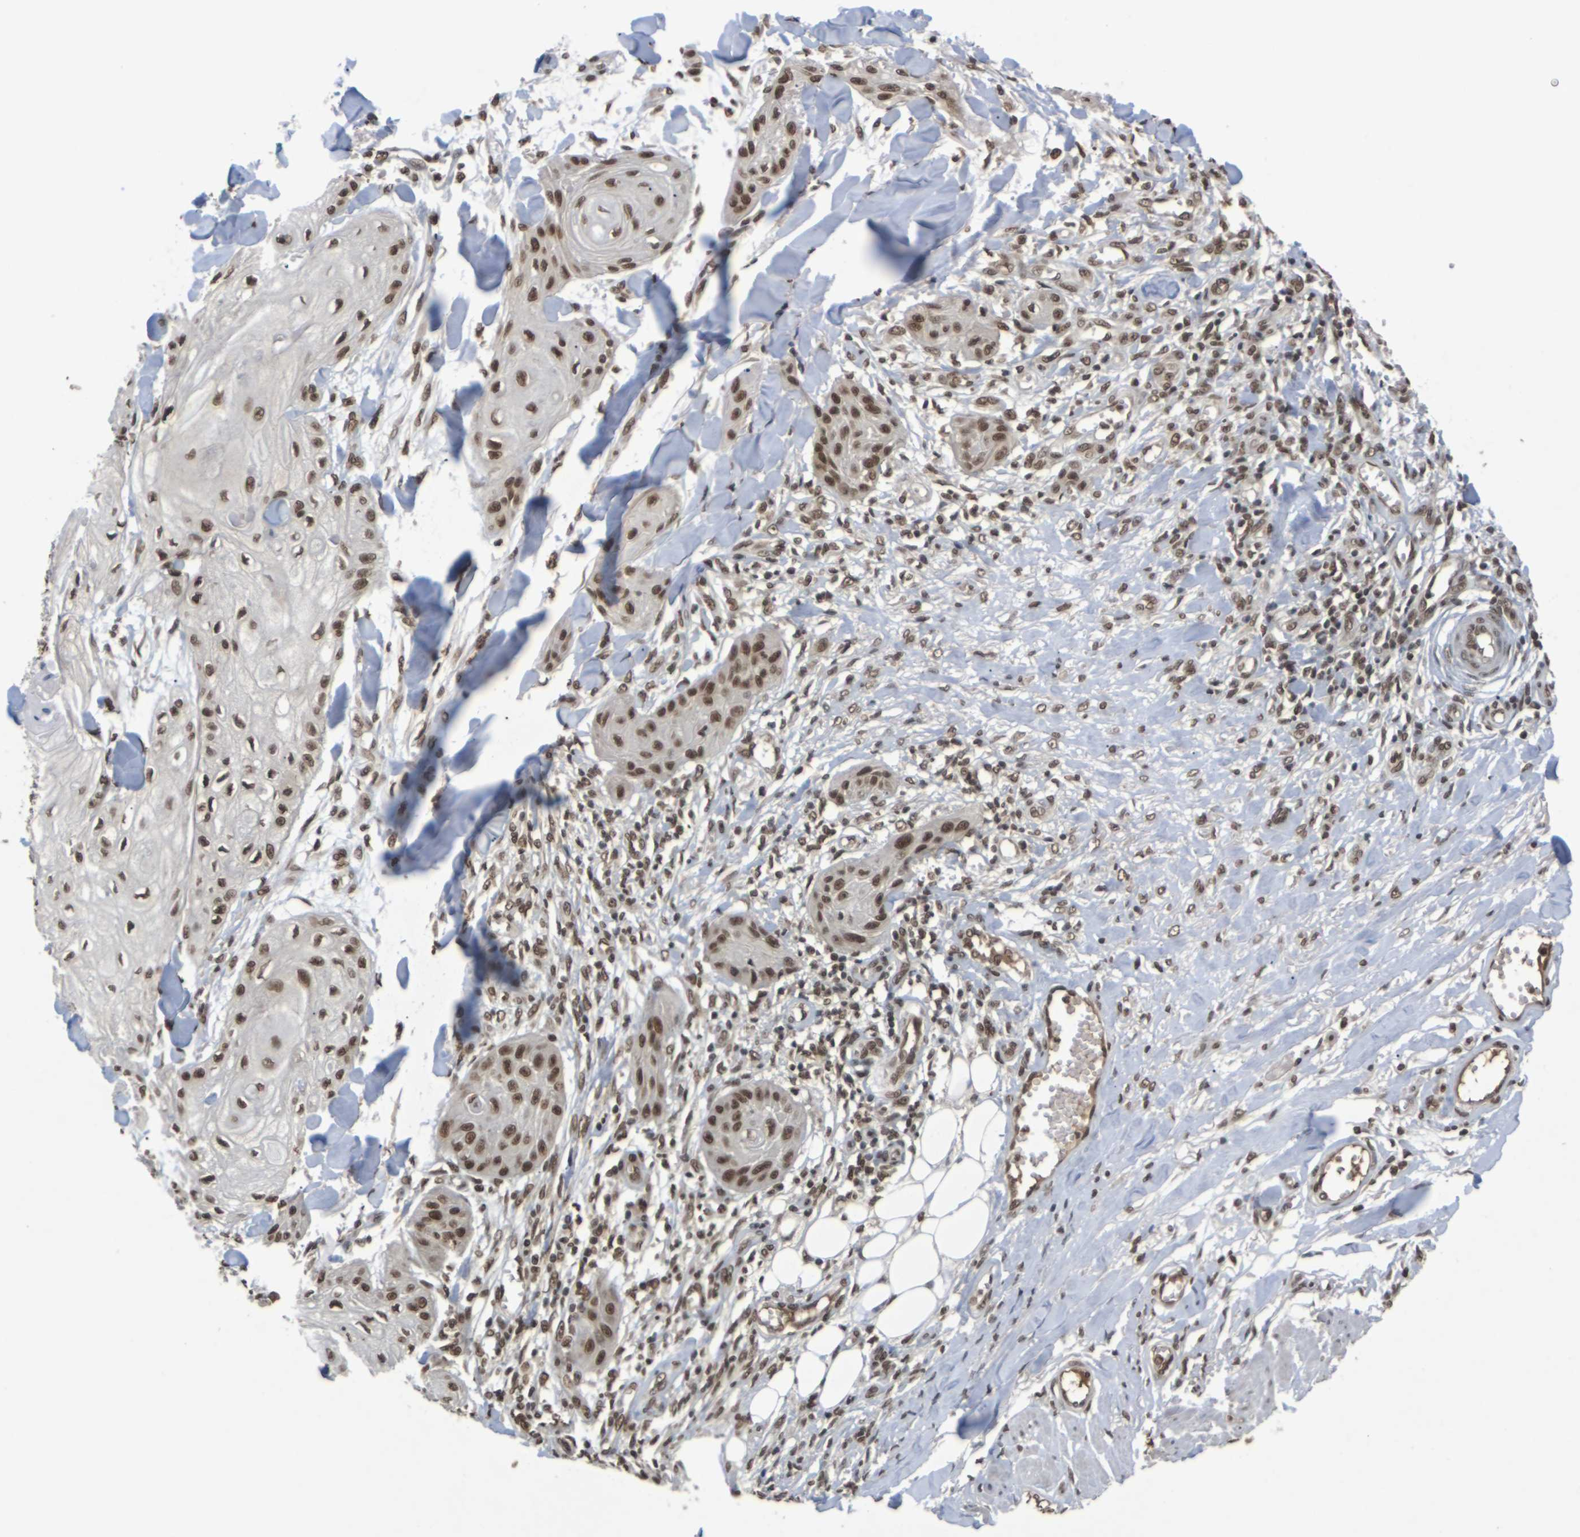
{"staining": {"intensity": "strong", "quantity": ">75%", "location": "nuclear"}, "tissue": "skin cancer", "cell_type": "Tumor cells", "image_type": "cancer", "snomed": [{"axis": "morphology", "description": "Squamous cell carcinoma, NOS"}, {"axis": "topography", "description": "Skin"}], "caption": "A high-resolution micrograph shows immunohistochemistry staining of squamous cell carcinoma (skin), which displays strong nuclear staining in approximately >75% of tumor cells.", "gene": "NELFA", "patient": {"sex": "male", "age": 74}}